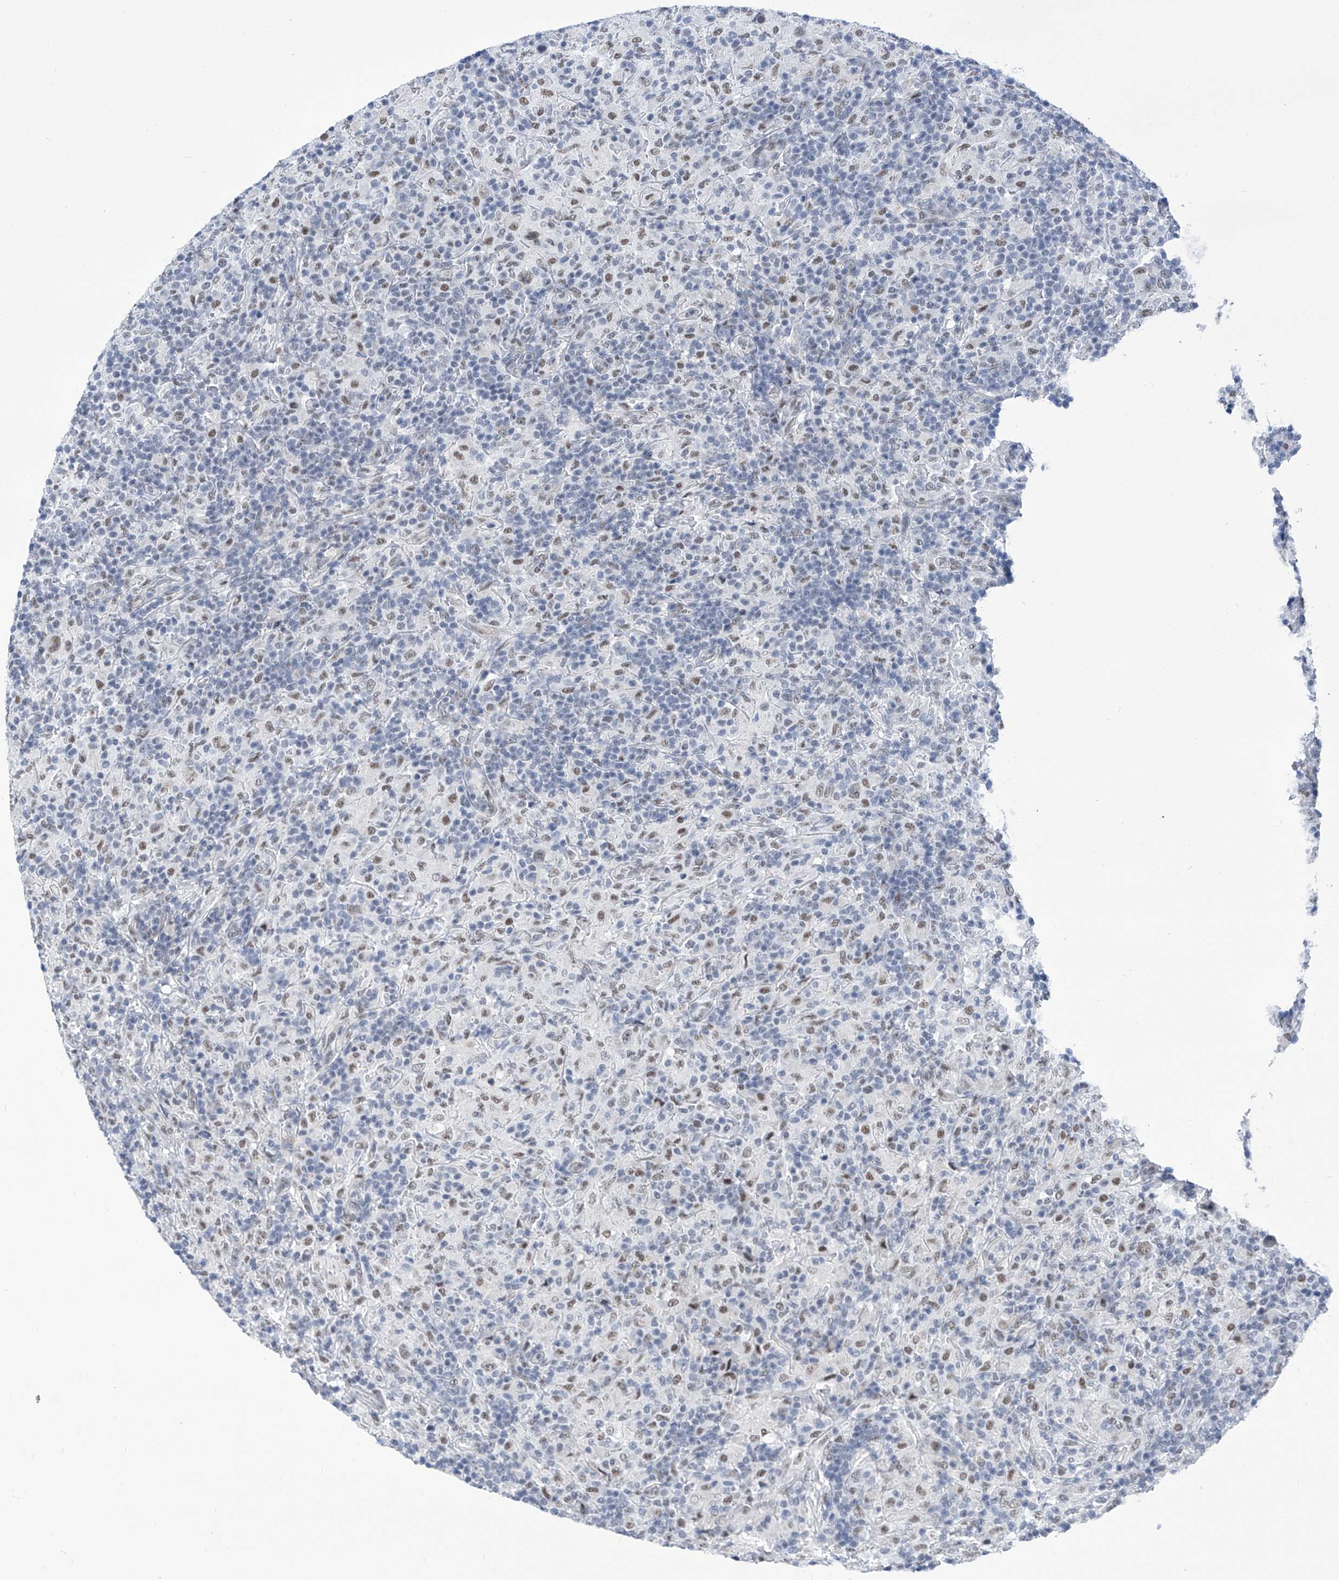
{"staining": {"intensity": "negative", "quantity": "none", "location": "none"}, "tissue": "lymphoma", "cell_type": "Tumor cells", "image_type": "cancer", "snomed": [{"axis": "morphology", "description": "Hodgkin's disease, NOS"}, {"axis": "topography", "description": "Lymph node"}], "caption": "Photomicrograph shows no significant protein staining in tumor cells of lymphoma. The staining is performed using DAB brown chromogen with nuclei counter-stained in using hematoxylin.", "gene": "SART1", "patient": {"sex": "male", "age": 70}}